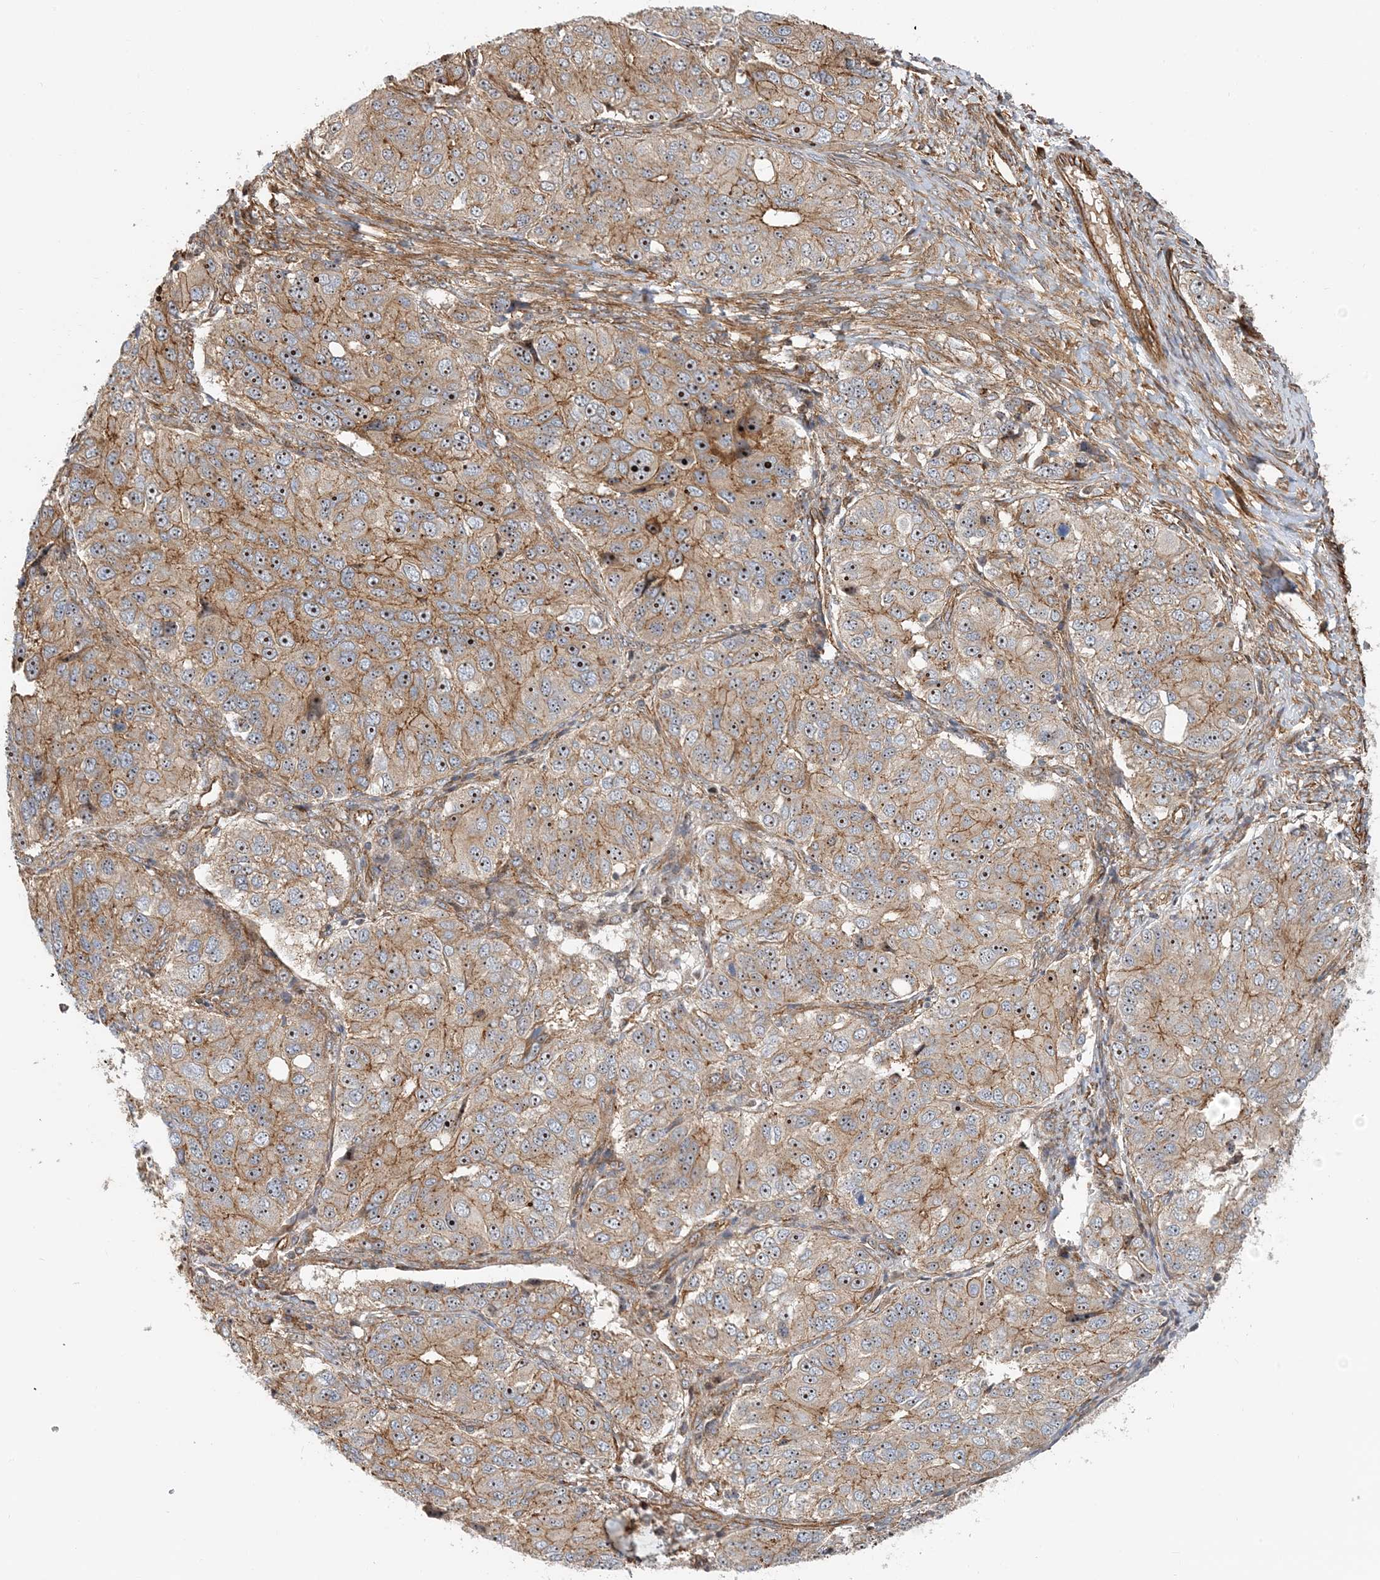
{"staining": {"intensity": "moderate", "quantity": ">75%", "location": "cytoplasmic/membranous,nuclear"}, "tissue": "ovarian cancer", "cell_type": "Tumor cells", "image_type": "cancer", "snomed": [{"axis": "morphology", "description": "Carcinoma, endometroid"}, {"axis": "topography", "description": "Ovary"}], "caption": "Human ovarian endometroid carcinoma stained for a protein (brown) reveals moderate cytoplasmic/membranous and nuclear positive positivity in about >75% of tumor cells.", "gene": "MYL5", "patient": {"sex": "female", "age": 51}}